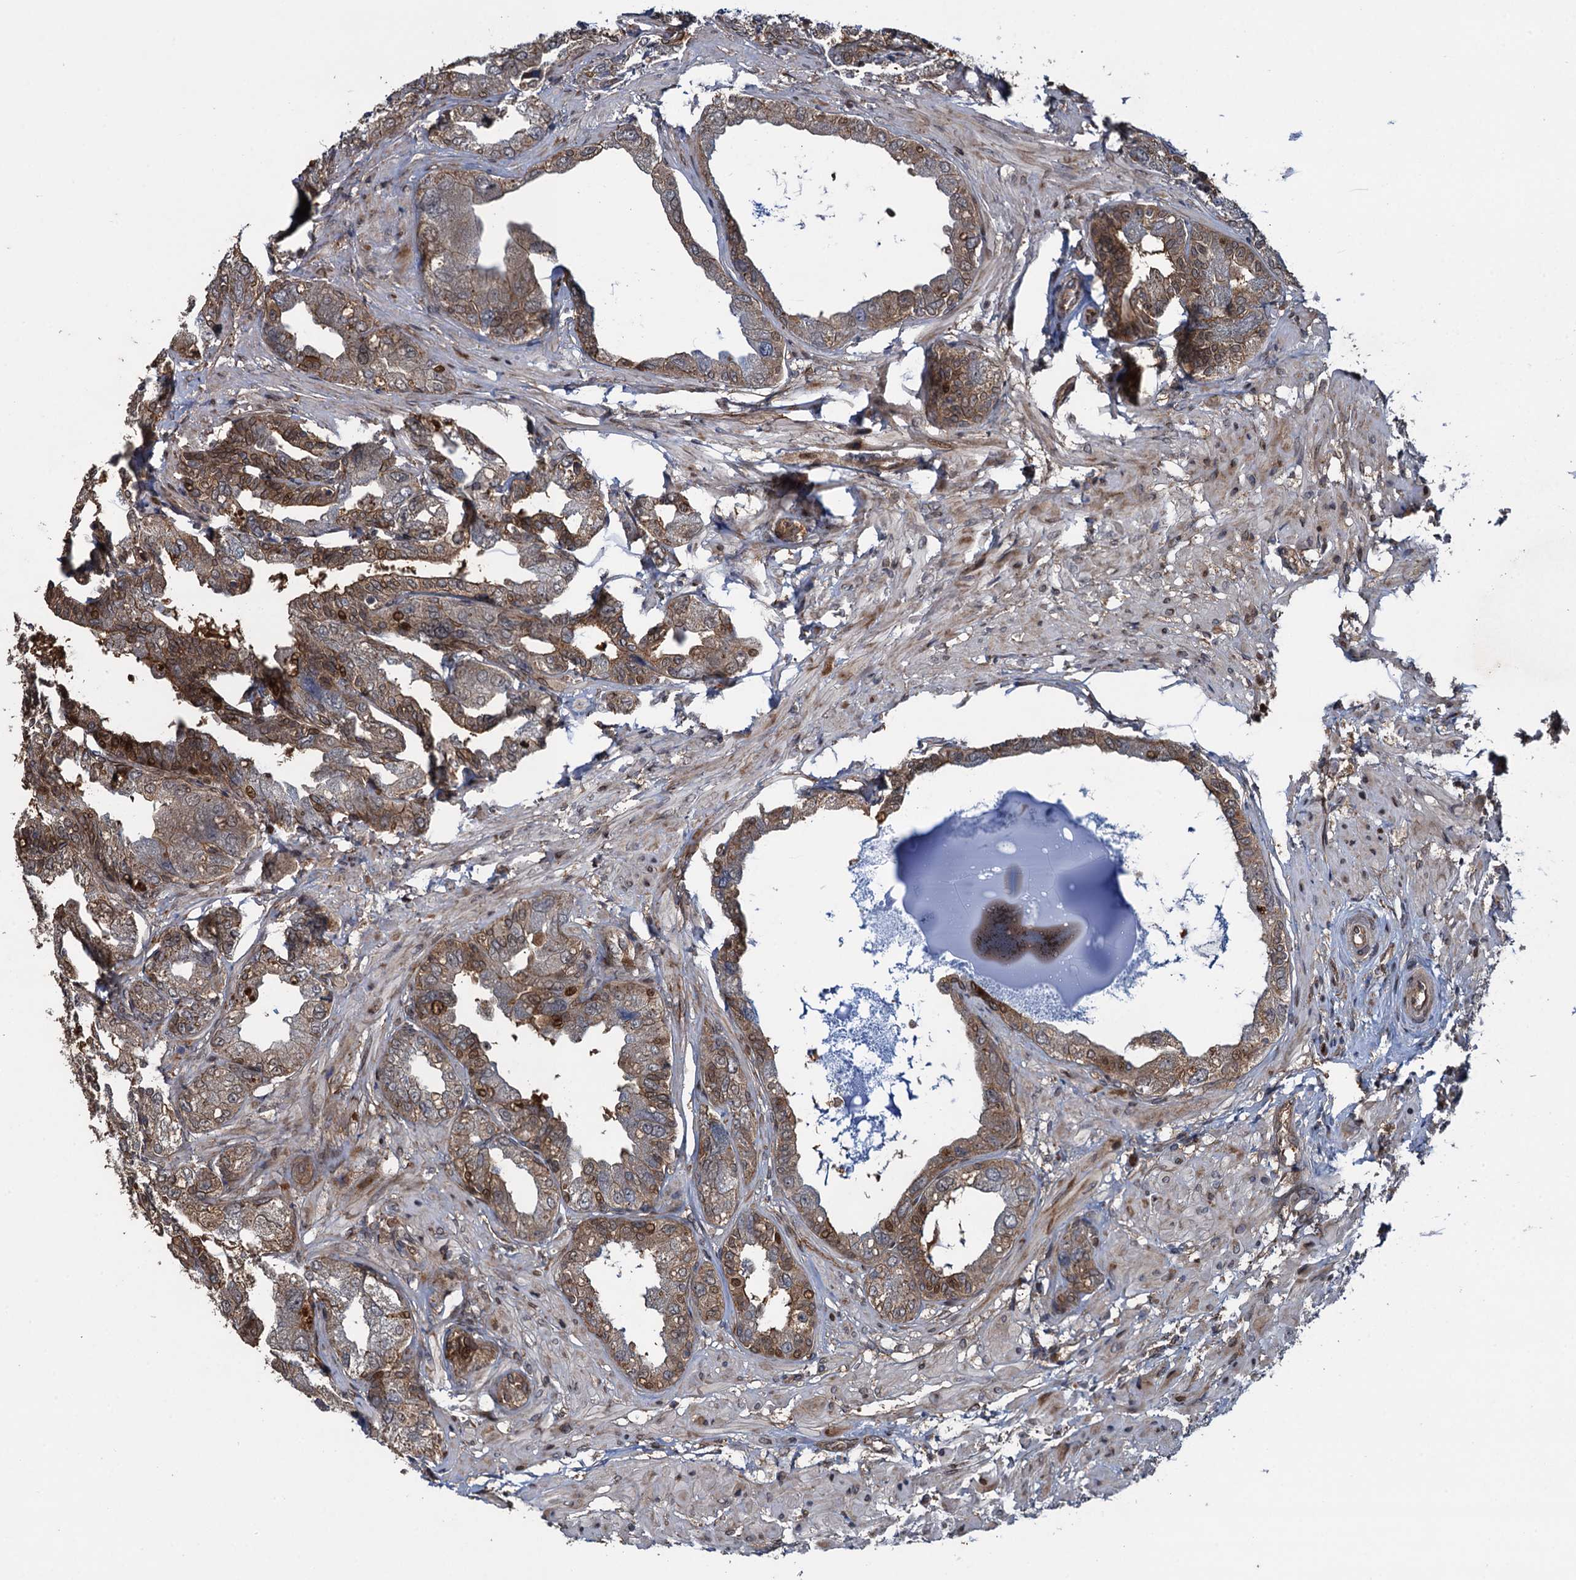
{"staining": {"intensity": "moderate", "quantity": ">75%", "location": "cytoplasmic/membranous"}, "tissue": "seminal vesicle", "cell_type": "Glandular cells", "image_type": "normal", "snomed": [{"axis": "morphology", "description": "Normal tissue, NOS"}, {"axis": "topography", "description": "Seminal veicle"}], "caption": "This image reveals IHC staining of normal human seminal vesicle, with medium moderate cytoplasmic/membranous staining in about >75% of glandular cells.", "gene": "RHOBTB1", "patient": {"sex": "male", "age": 63}}